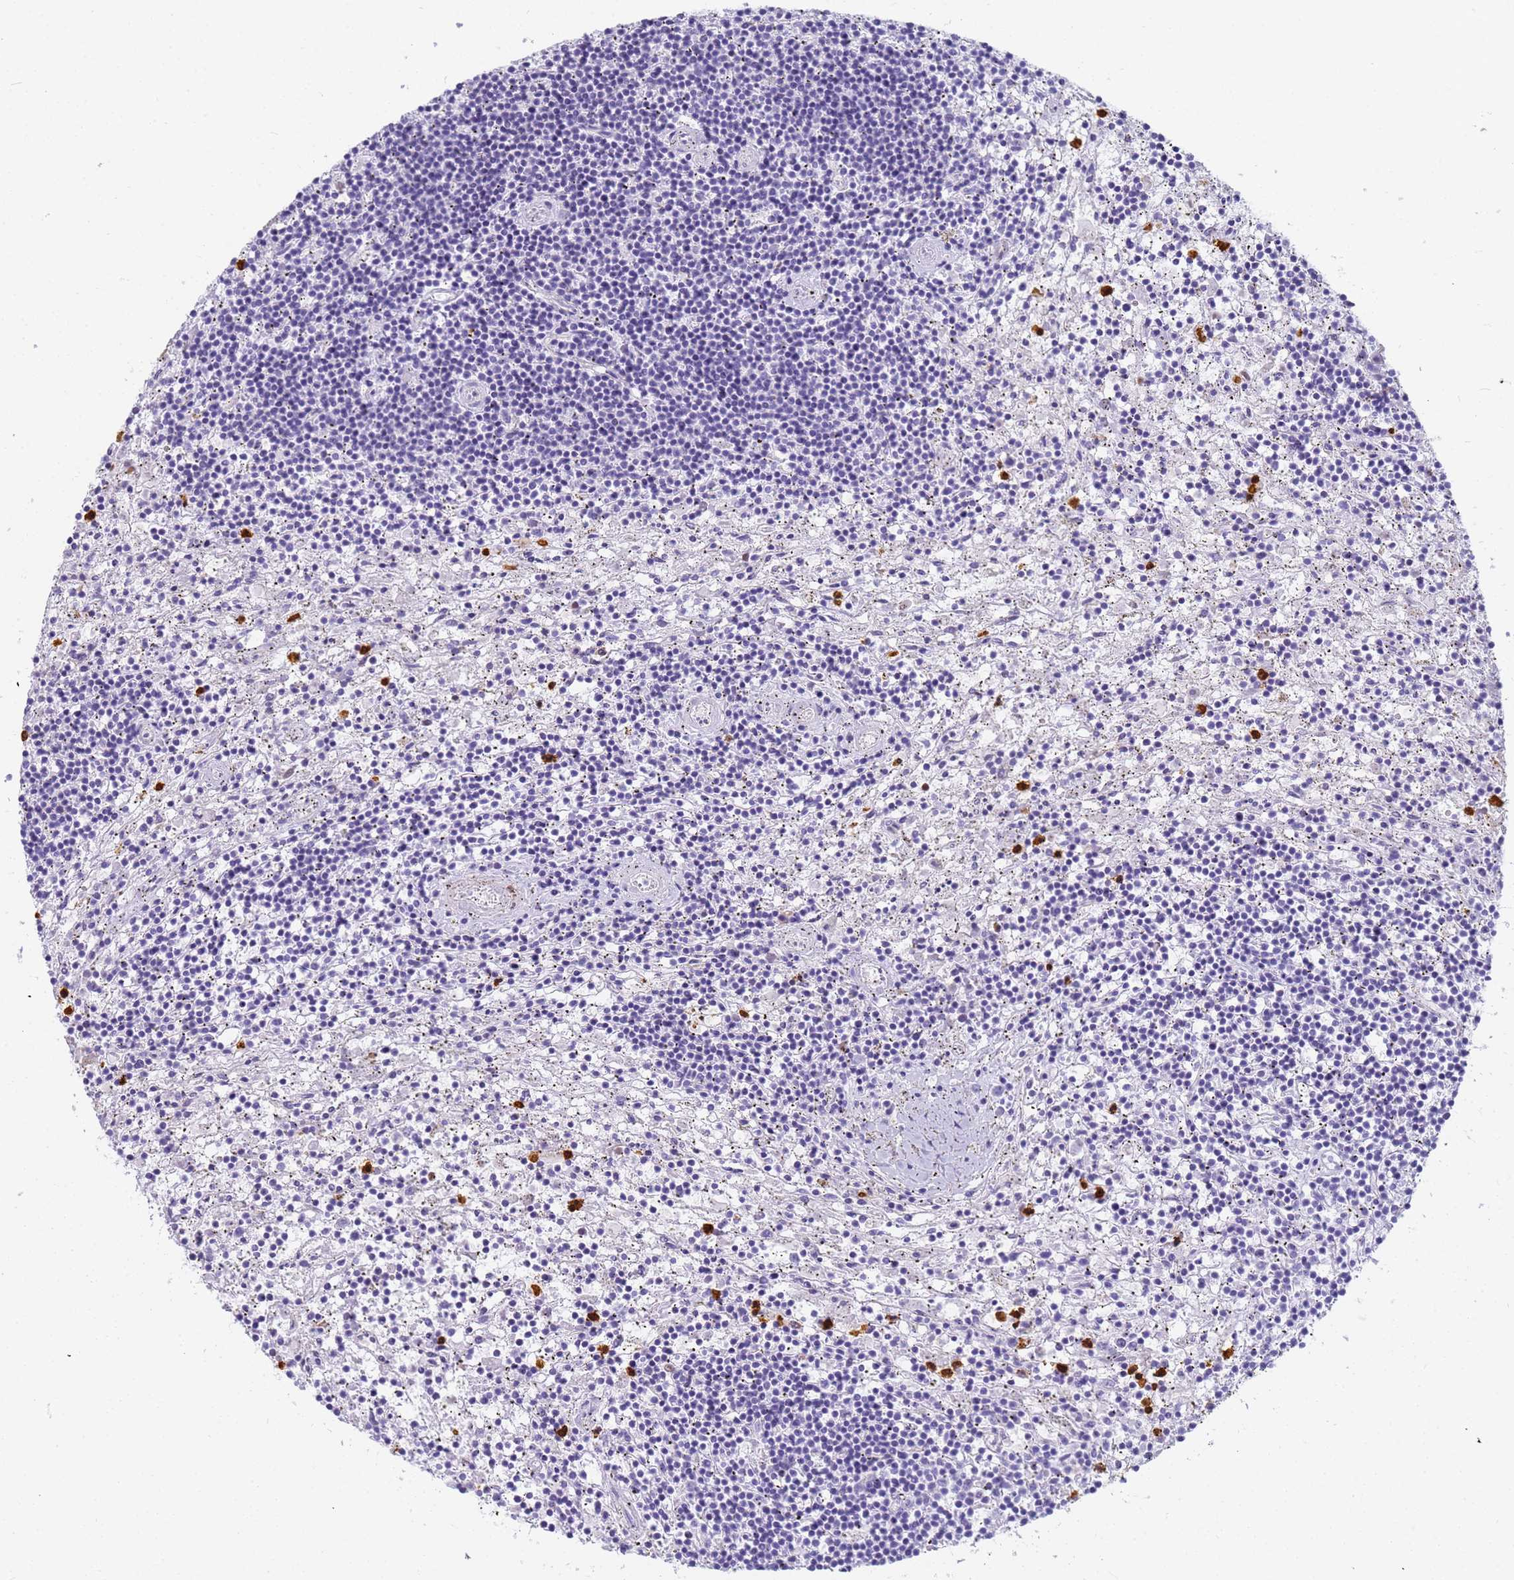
{"staining": {"intensity": "negative", "quantity": "none", "location": "none"}, "tissue": "lymphoma", "cell_type": "Tumor cells", "image_type": "cancer", "snomed": [{"axis": "morphology", "description": "Malignant lymphoma, non-Hodgkin's type, Low grade"}, {"axis": "topography", "description": "Spleen"}], "caption": "The photomicrograph demonstrates no significant expression in tumor cells of malignant lymphoma, non-Hodgkin's type (low-grade). (Immunohistochemistry, brightfield microscopy, high magnification).", "gene": "RNASE2", "patient": {"sex": "male", "age": 76}}